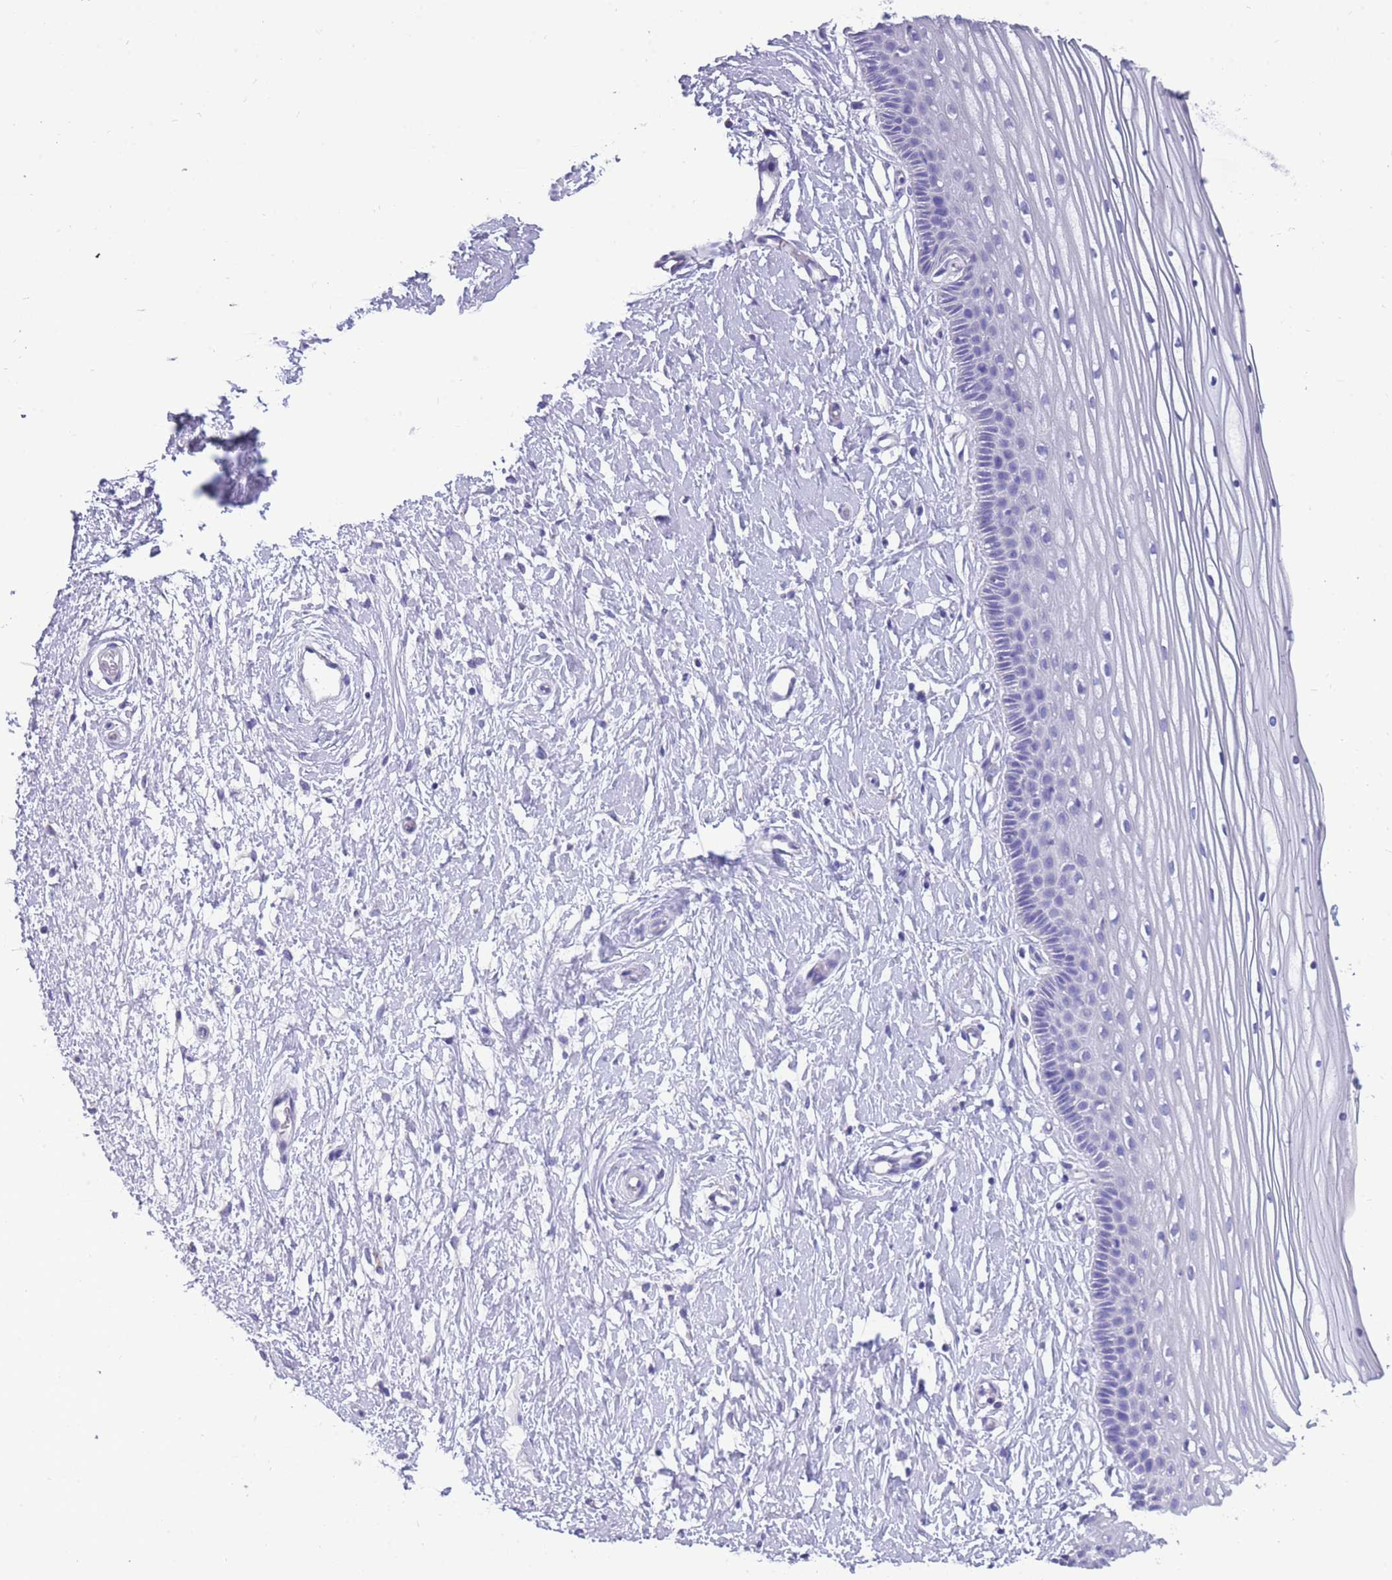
{"staining": {"intensity": "negative", "quantity": "none", "location": "none"}, "tissue": "vagina", "cell_type": "Squamous epithelial cells", "image_type": "normal", "snomed": [{"axis": "morphology", "description": "Normal tissue, NOS"}, {"axis": "topography", "description": "Vagina"}, {"axis": "topography", "description": "Cervix"}], "caption": "Squamous epithelial cells are negative for brown protein staining in normal vagina. (DAB (3,3'-diaminobenzidine) IHC visualized using brightfield microscopy, high magnification).", "gene": "INTS2", "patient": {"sex": "female", "age": 40}}